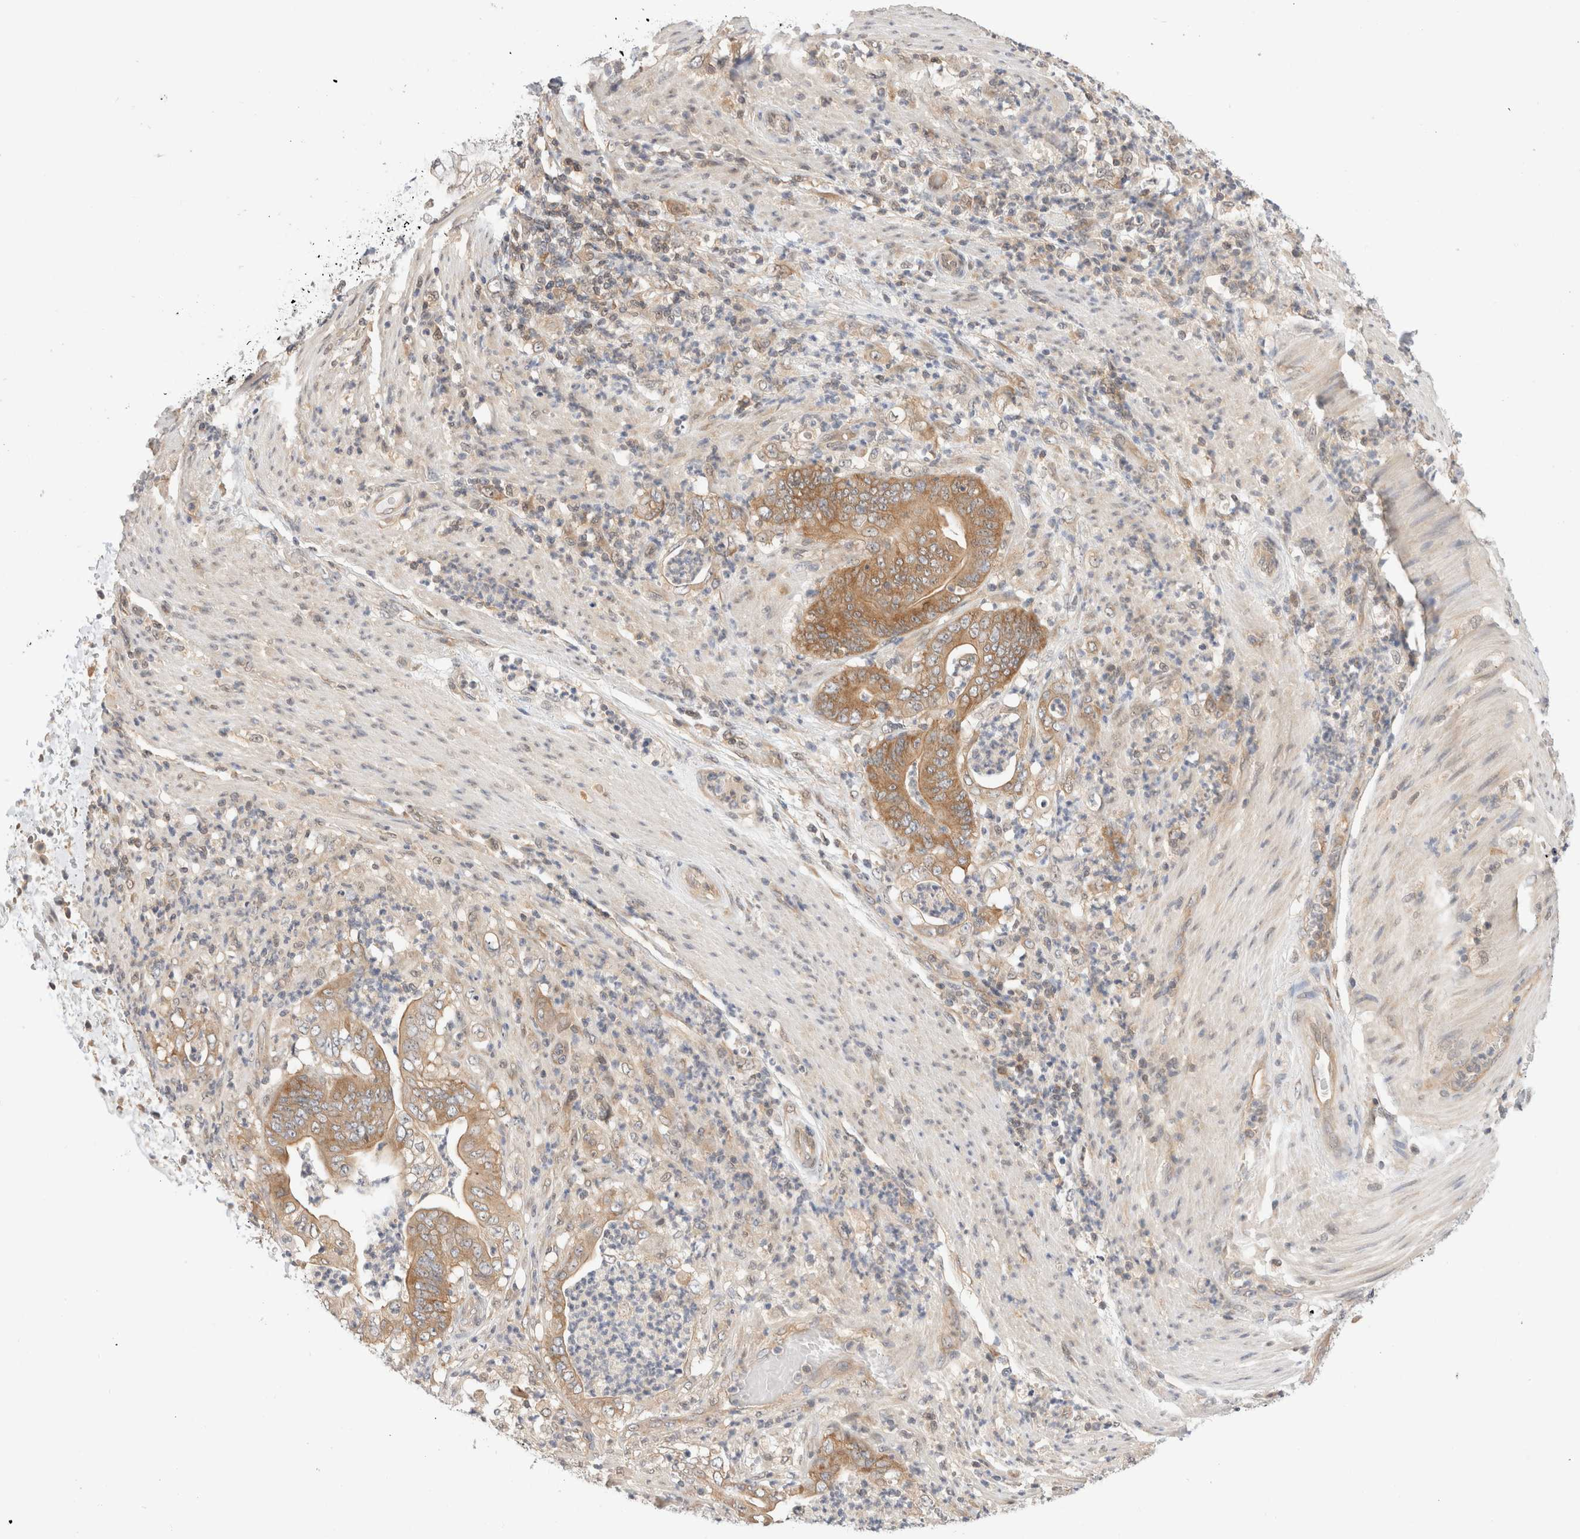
{"staining": {"intensity": "moderate", "quantity": ">75%", "location": "cytoplasmic/membranous"}, "tissue": "stomach cancer", "cell_type": "Tumor cells", "image_type": "cancer", "snomed": [{"axis": "morphology", "description": "Adenocarcinoma, NOS"}, {"axis": "topography", "description": "Stomach"}], "caption": "The micrograph displays immunohistochemical staining of stomach cancer. There is moderate cytoplasmic/membranous staining is appreciated in about >75% of tumor cells.", "gene": "C17orf97", "patient": {"sex": "female", "age": 73}}